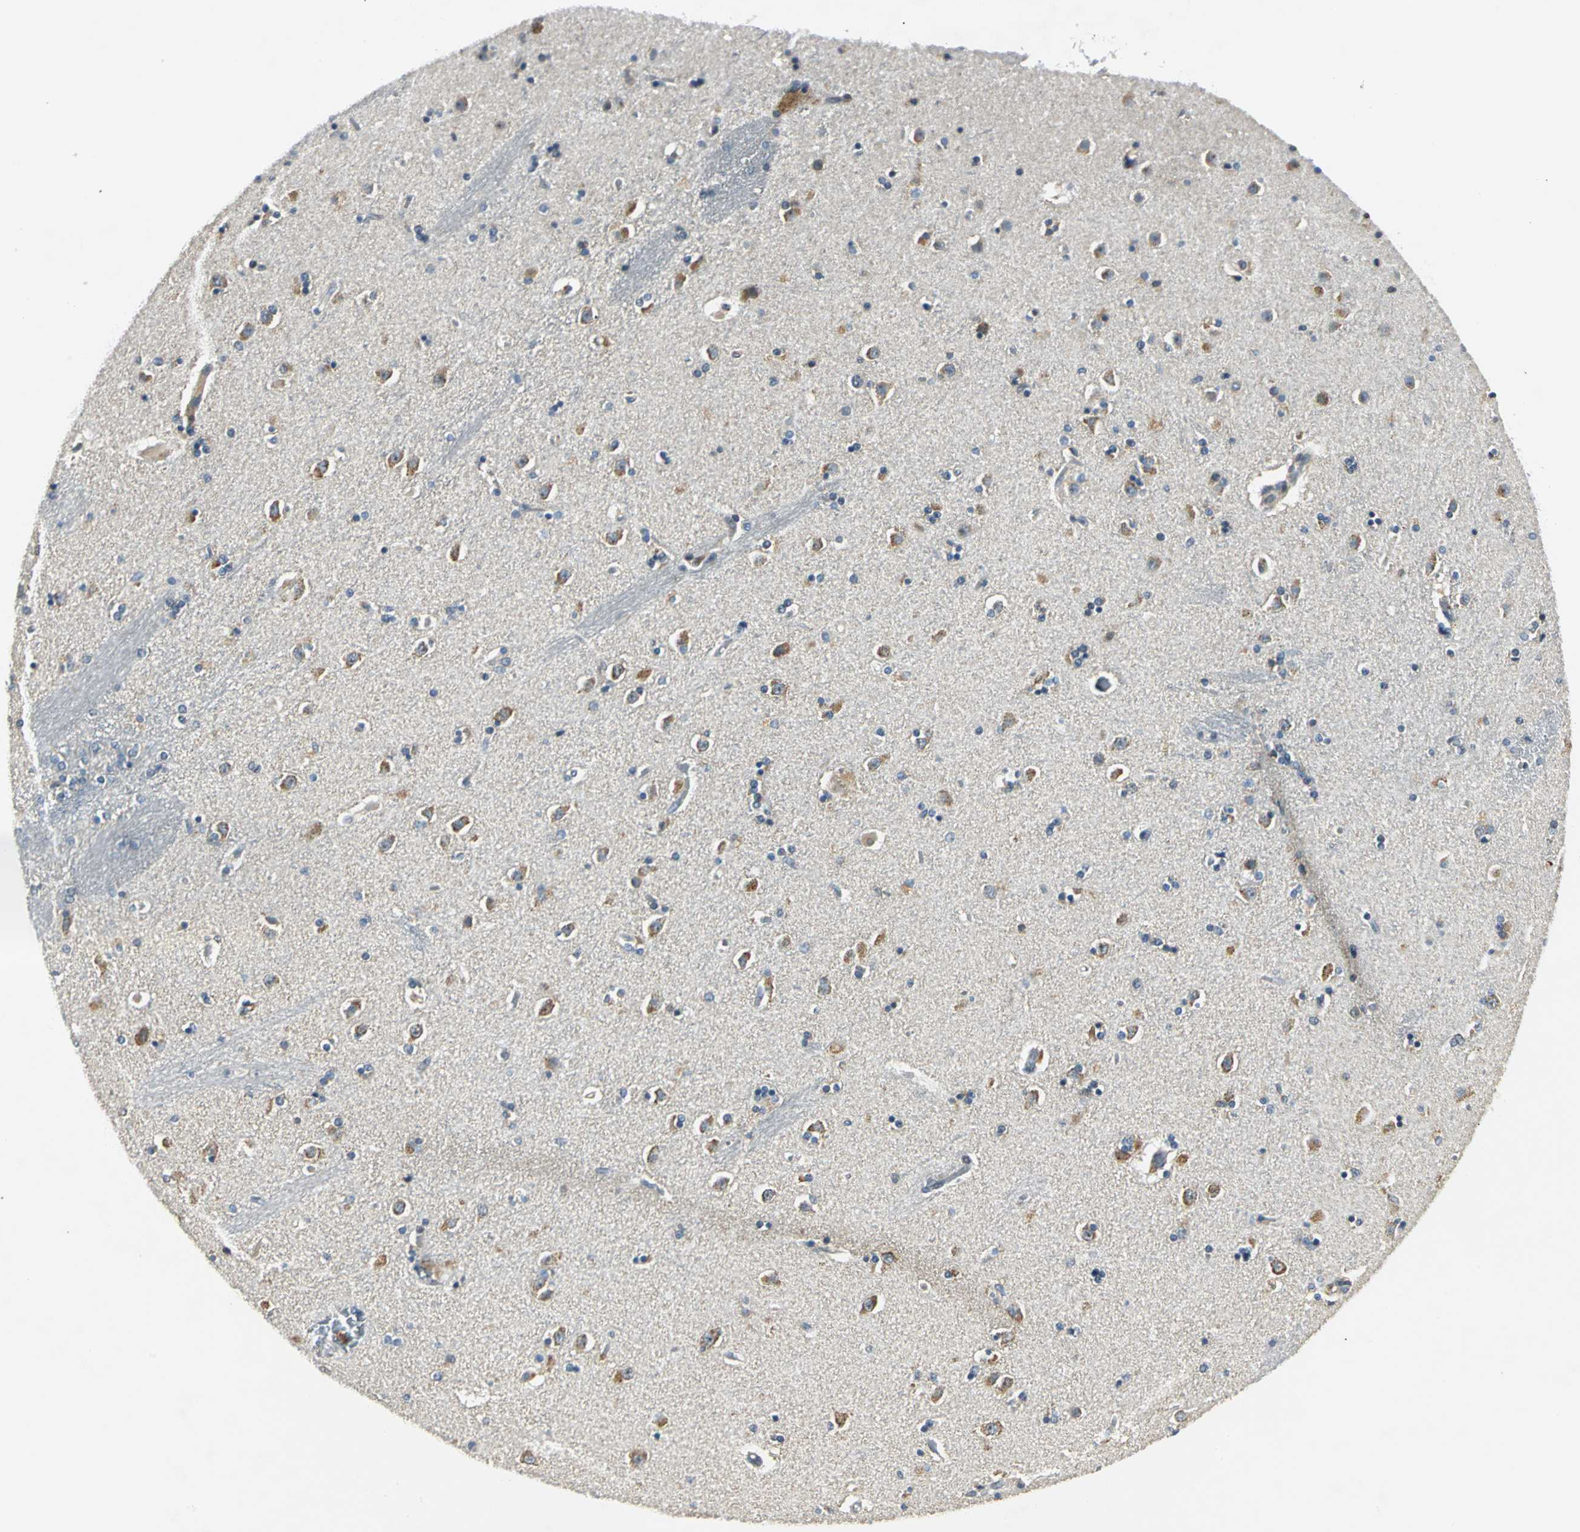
{"staining": {"intensity": "negative", "quantity": "none", "location": "none"}, "tissue": "caudate", "cell_type": "Glial cells", "image_type": "normal", "snomed": [{"axis": "morphology", "description": "Normal tissue, NOS"}, {"axis": "topography", "description": "Lateral ventricle wall"}], "caption": "An immunohistochemistry (IHC) histopathology image of benign caudate is shown. There is no staining in glial cells of caudate.", "gene": "USP40", "patient": {"sex": "female", "age": 54}}